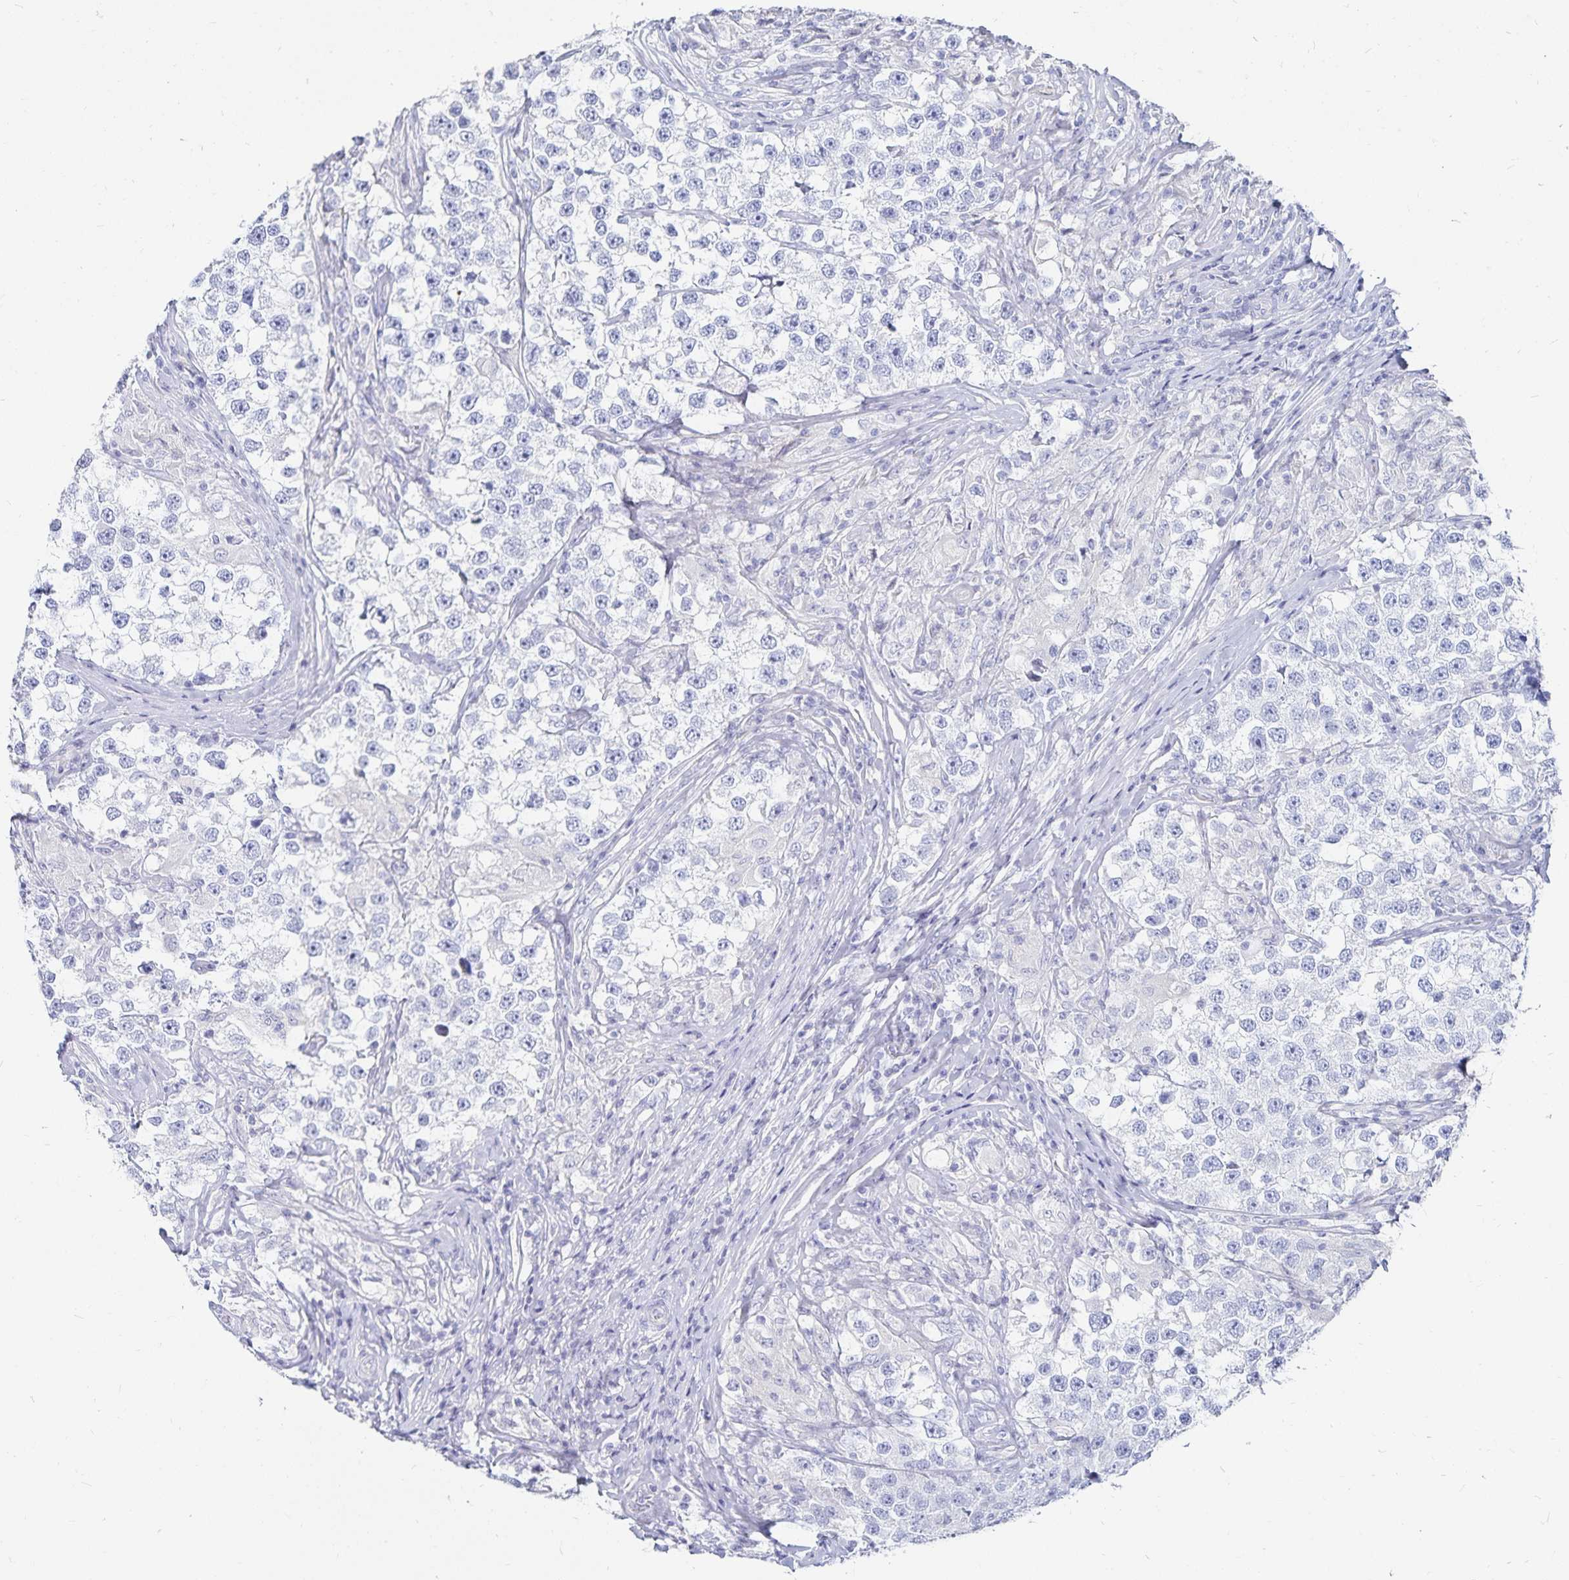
{"staining": {"intensity": "negative", "quantity": "none", "location": "none"}, "tissue": "testis cancer", "cell_type": "Tumor cells", "image_type": "cancer", "snomed": [{"axis": "morphology", "description": "Seminoma, NOS"}, {"axis": "topography", "description": "Testis"}], "caption": "Immunohistochemistry (IHC) of testis seminoma displays no positivity in tumor cells.", "gene": "TNIP1", "patient": {"sex": "male", "age": 46}}